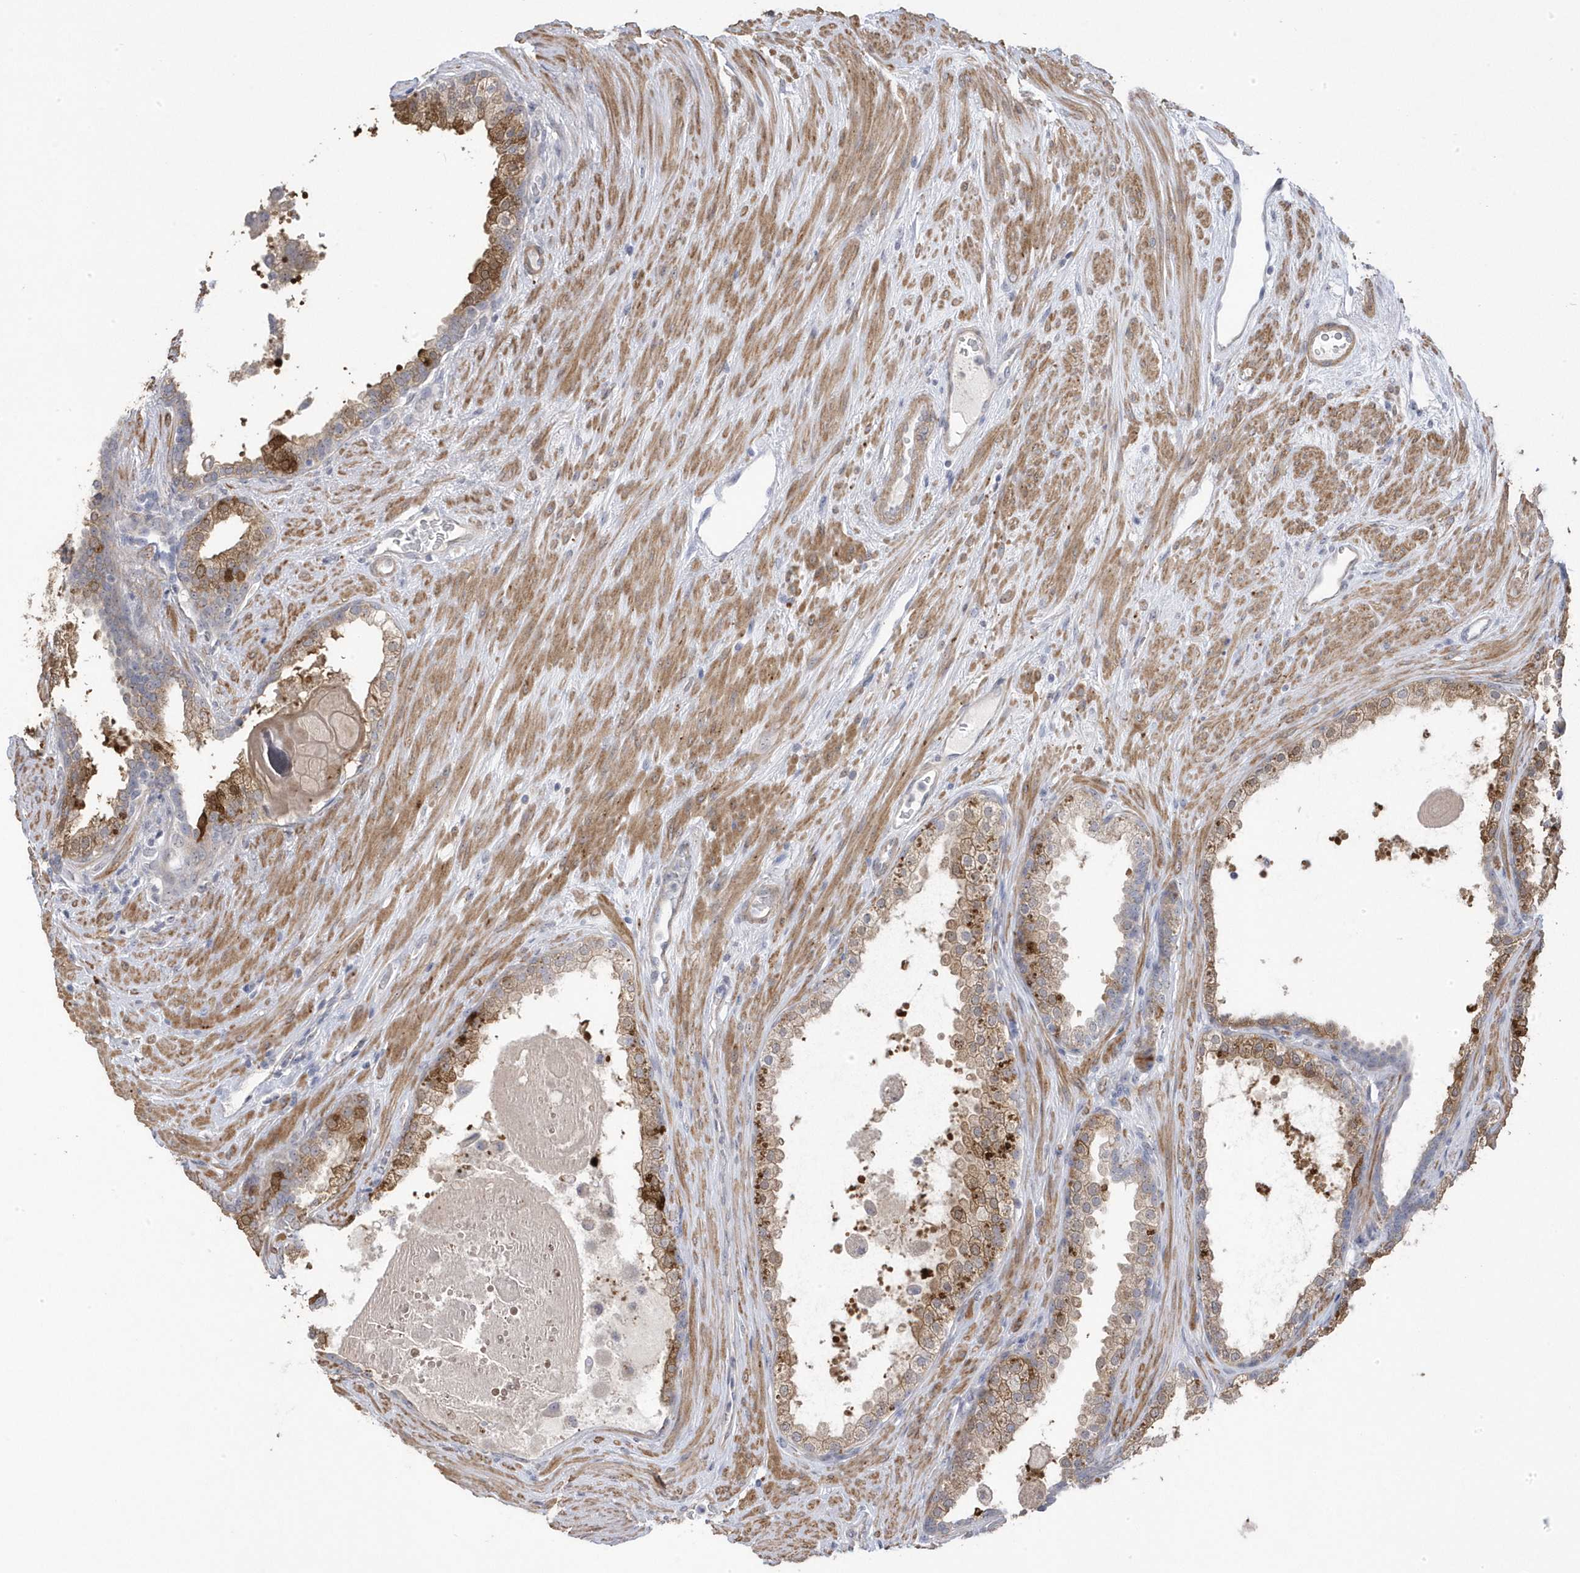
{"staining": {"intensity": "strong", "quantity": "<25%", "location": "cytoplasmic/membranous"}, "tissue": "prostate cancer", "cell_type": "Tumor cells", "image_type": "cancer", "snomed": [{"axis": "morphology", "description": "Adenocarcinoma, High grade"}, {"axis": "topography", "description": "Prostate"}], "caption": "Prostate high-grade adenocarcinoma tissue shows strong cytoplasmic/membranous positivity in approximately <25% of tumor cells, visualized by immunohistochemistry.", "gene": "GTPBP6", "patient": {"sex": "male", "age": 70}}